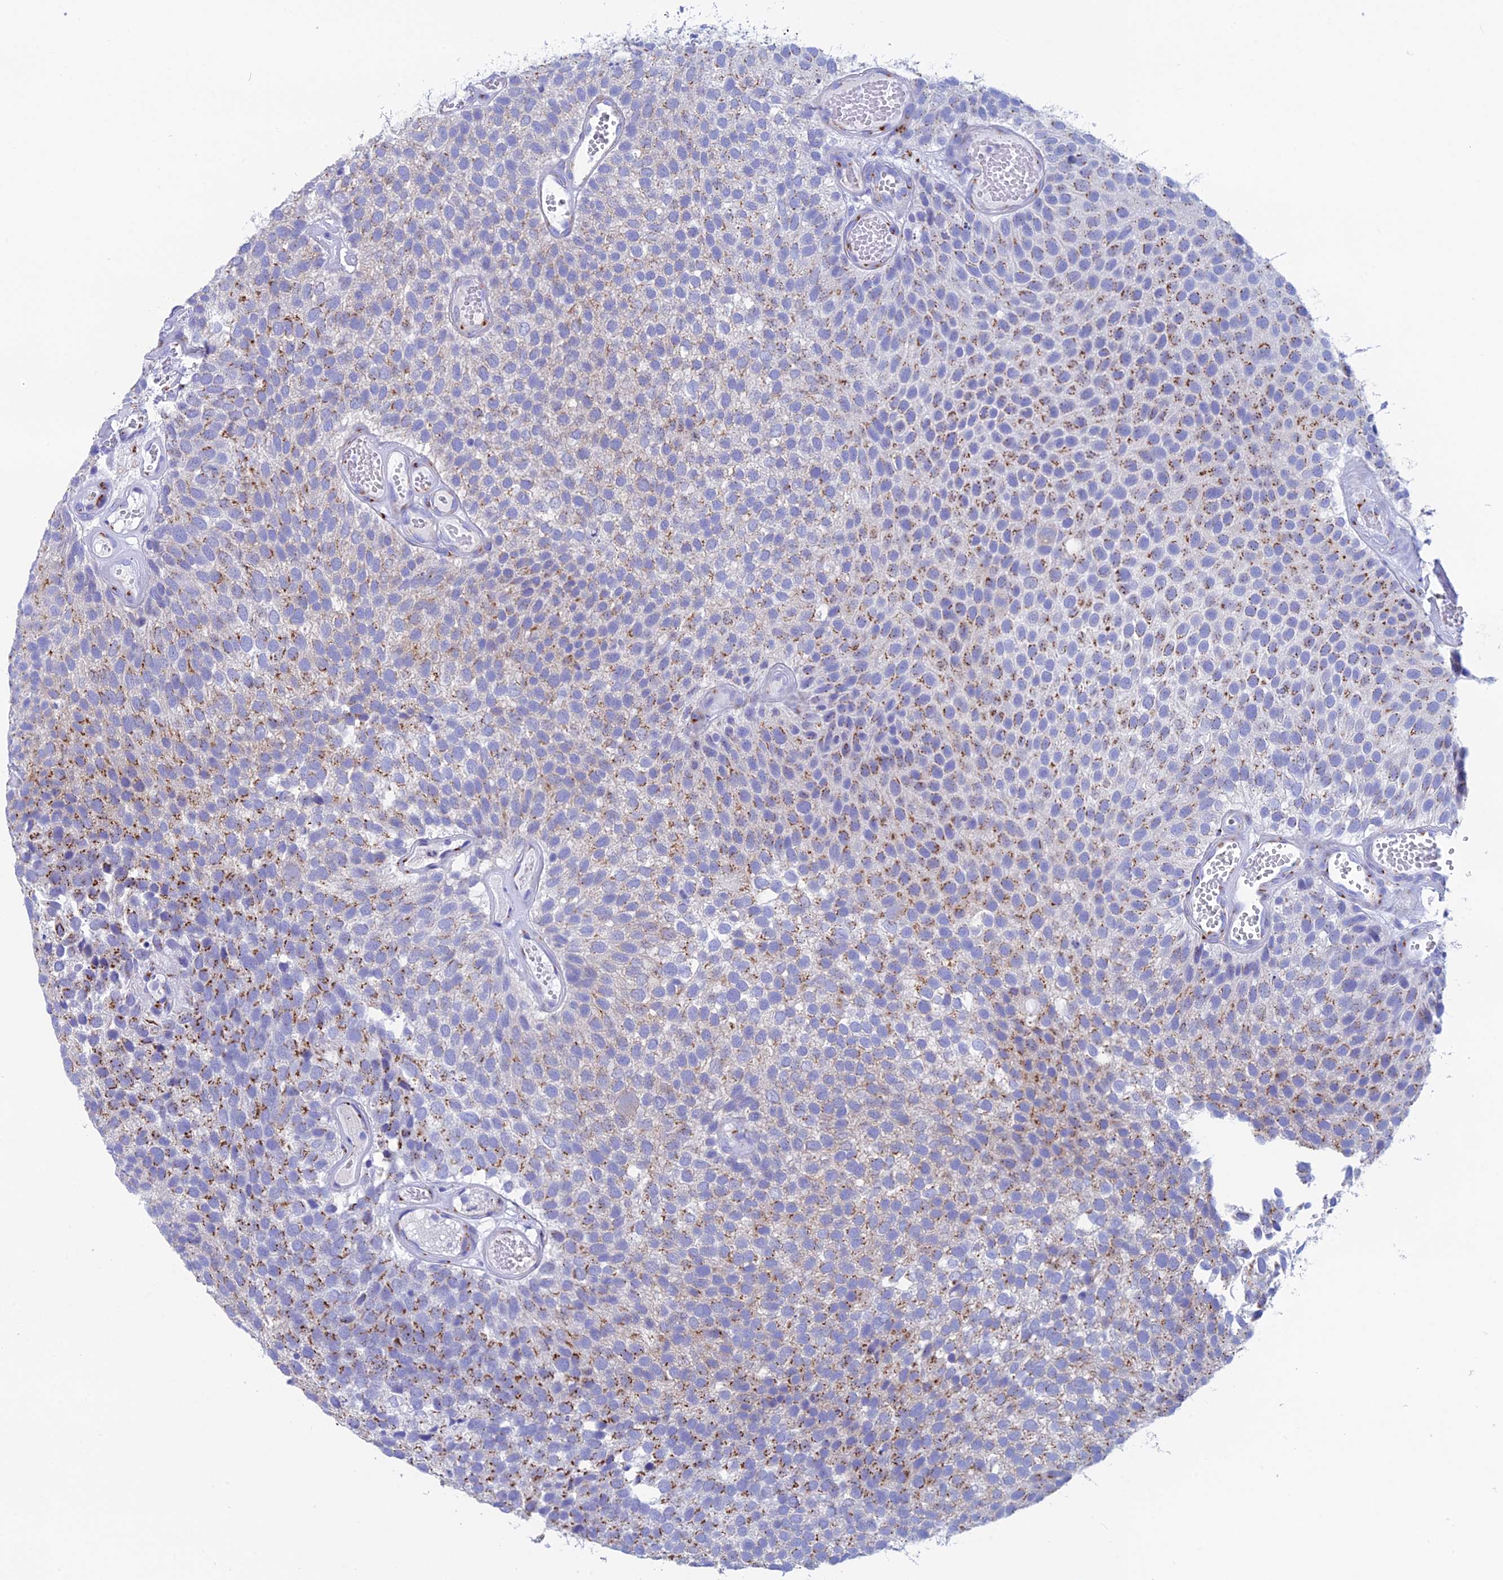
{"staining": {"intensity": "moderate", "quantity": "25%-75%", "location": "cytoplasmic/membranous"}, "tissue": "urothelial cancer", "cell_type": "Tumor cells", "image_type": "cancer", "snomed": [{"axis": "morphology", "description": "Urothelial carcinoma, Low grade"}, {"axis": "topography", "description": "Urinary bladder"}], "caption": "Low-grade urothelial carcinoma was stained to show a protein in brown. There is medium levels of moderate cytoplasmic/membranous staining in approximately 25%-75% of tumor cells.", "gene": "ERICH4", "patient": {"sex": "male", "age": 89}}